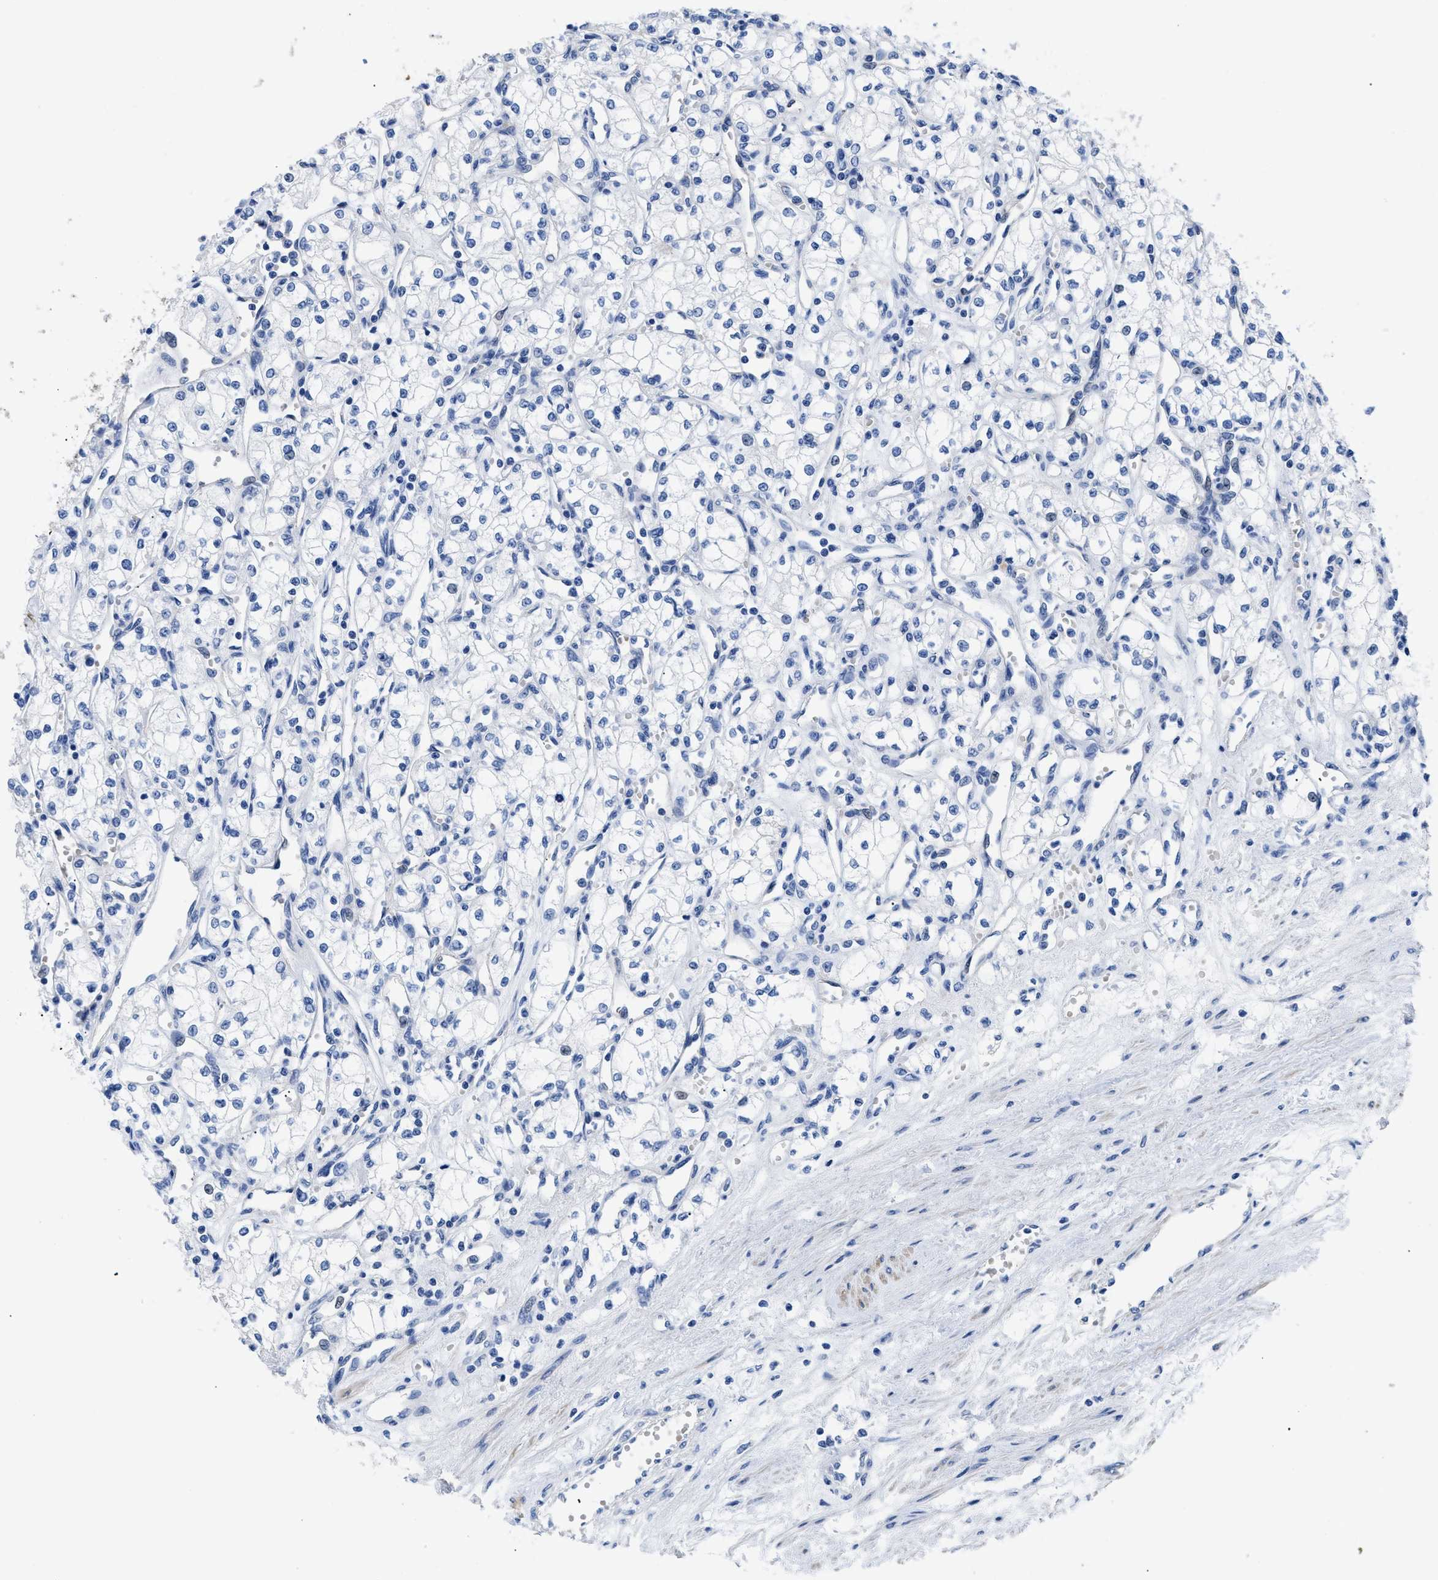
{"staining": {"intensity": "negative", "quantity": "none", "location": "none"}, "tissue": "renal cancer", "cell_type": "Tumor cells", "image_type": "cancer", "snomed": [{"axis": "morphology", "description": "Adenocarcinoma, NOS"}, {"axis": "topography", "description": "Kidney"}], "caption": "This micrograph is of renal cancer stained with immunohistochemistry (IHC) to label a protein in brown with the nuclei are counter-stained blue. There is no positivity in tumor cells.", "gene": "TMEM68", "patient": {"sex": "male", "age": 59}}